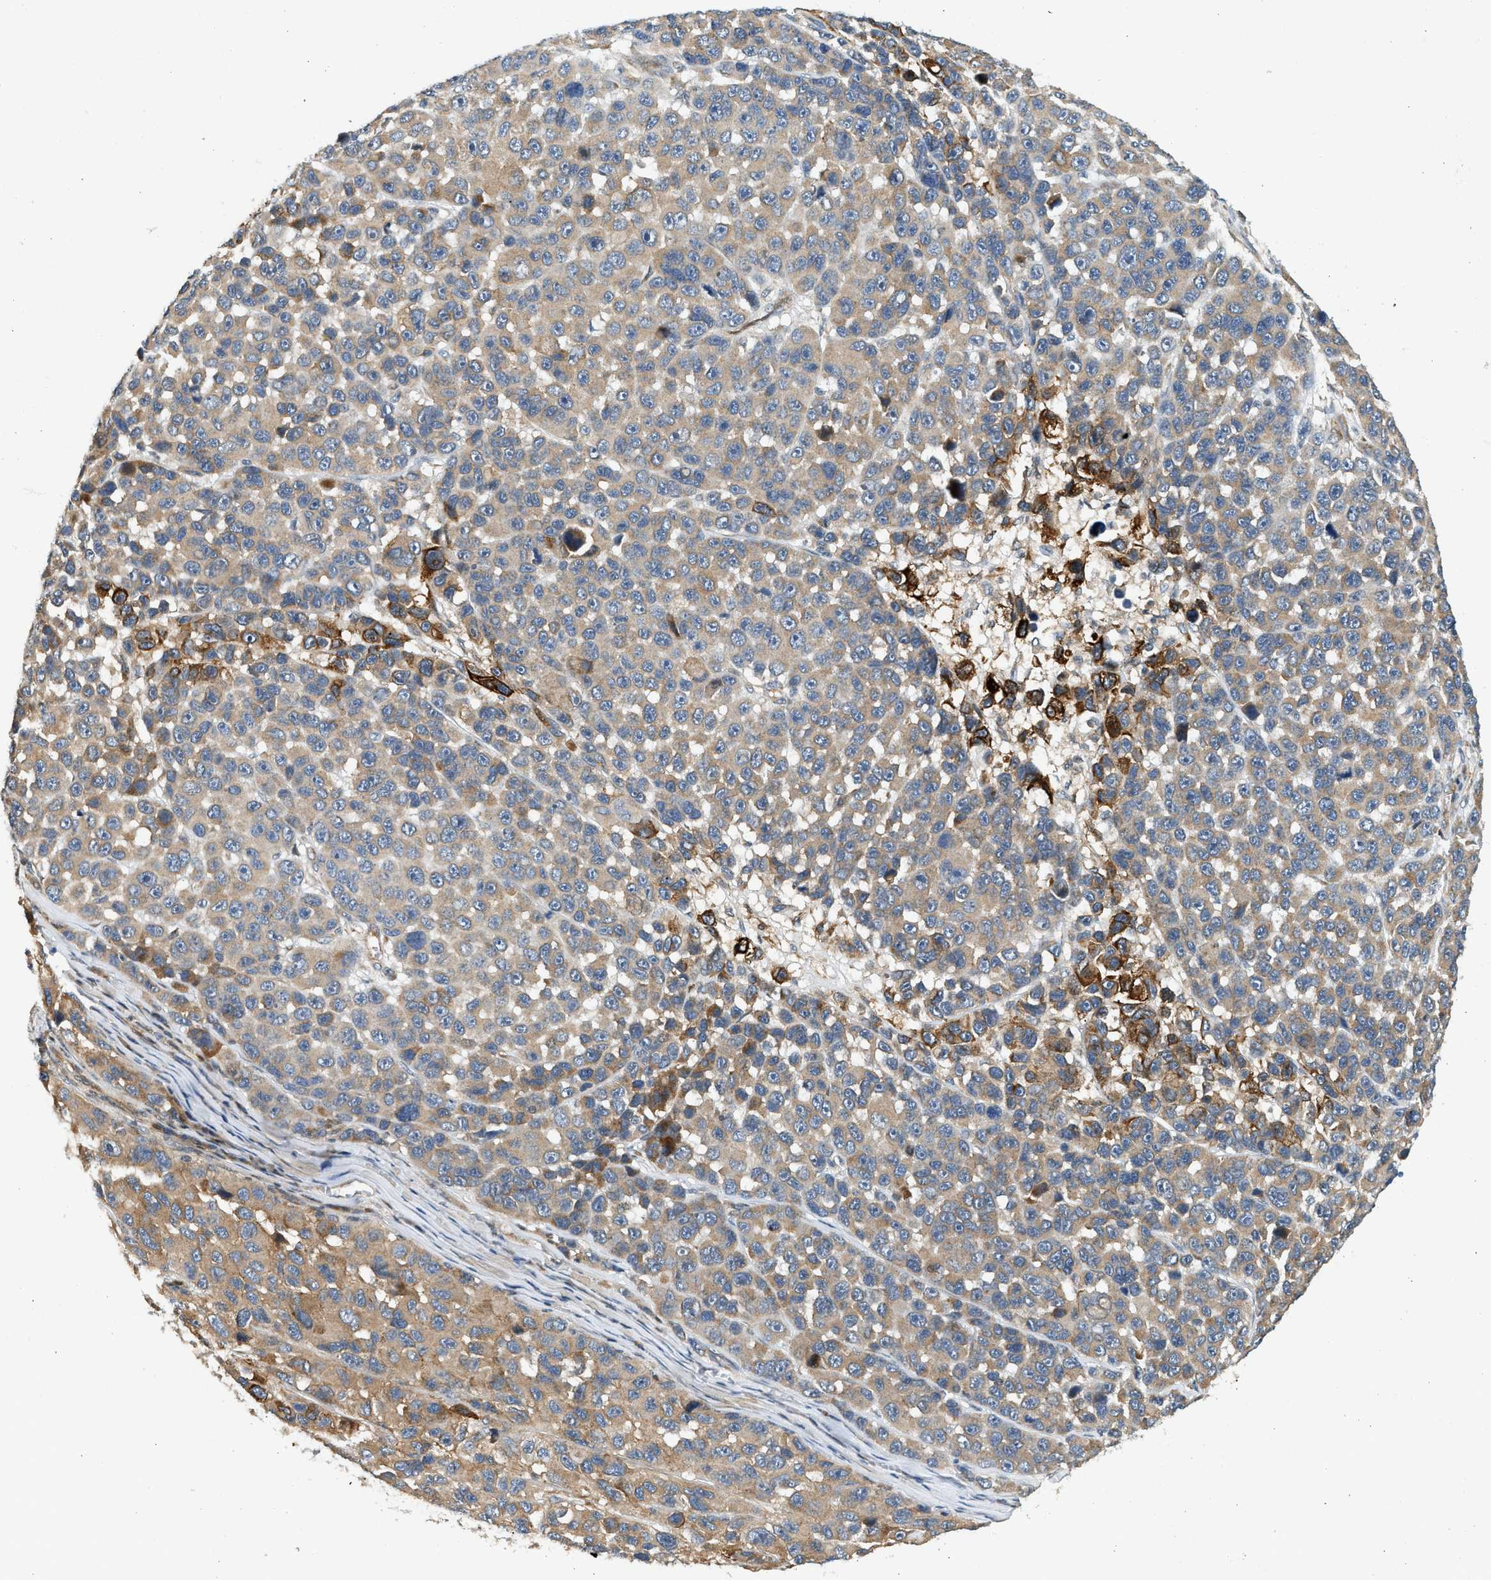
{"staining": {"intensity": "moderate", "quantity": "25%-75%", "location": "cytoplasmic/membranous"}, "tissue": "melanoma", "cell_type": "Tumor cells", "image_type": "cancer", "snomed": [{"axis": "morphology", "description": "Malignant melanoma, NOS"}, {"axis": "topography", "description": "Skin"}], "caption": "A brown stain labels moderate cytoplasmic/membranous expression of a protein in melanoma tumor cells. (Stains: DAB (3,3'-diaminobenzidine) in brown, nuclei in blue, Microscopy: brightfield microscopy at high magnification).", "gene": "NRSN2", "patient": {"sex": "male", "age": 53}}